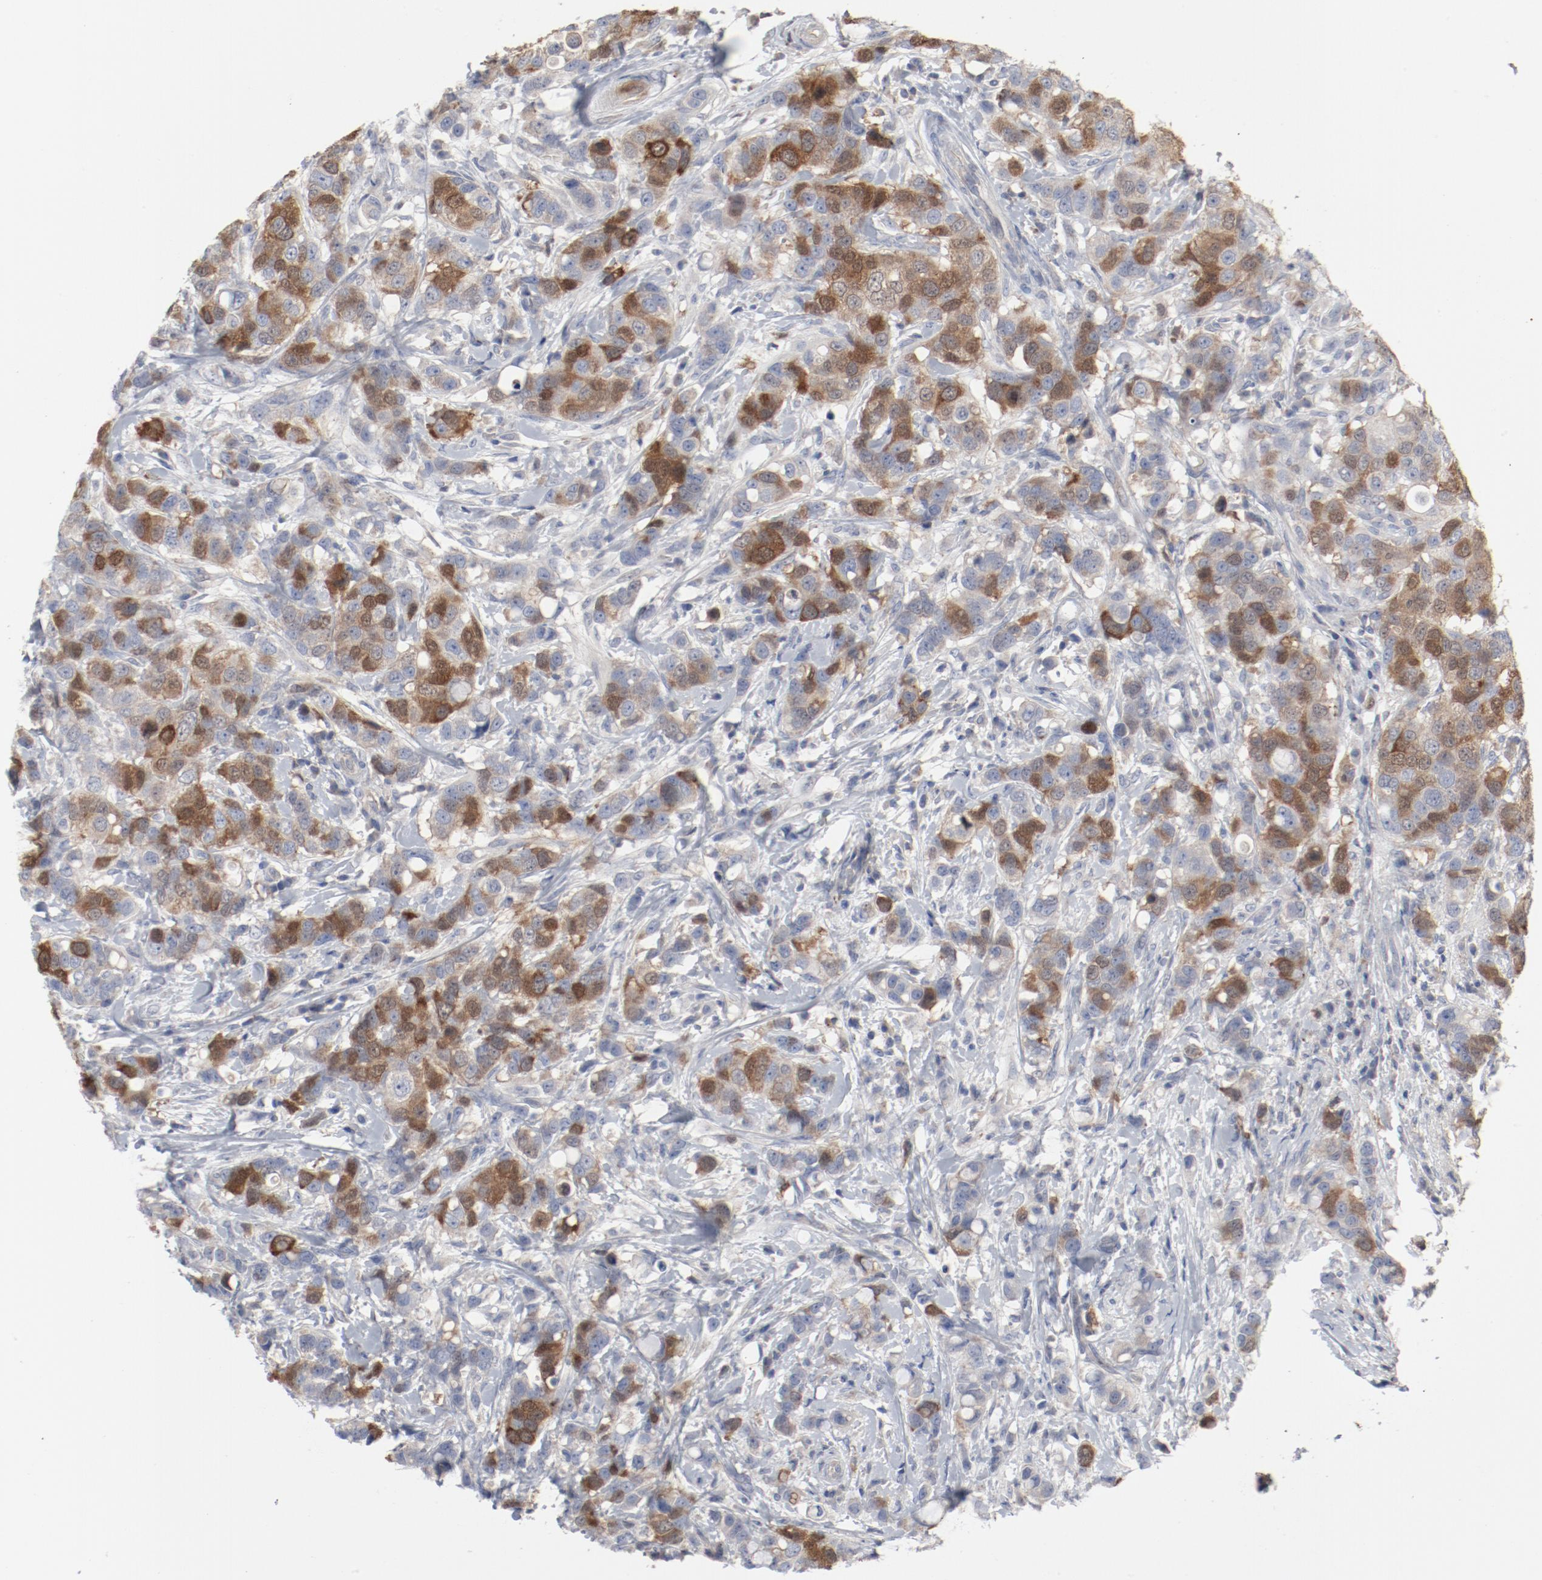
{"staining": {"intensity": "strong", "quantity": "25%-75%", "location": "cytoplasmic/membranous,nuclear"}, "tissue": "breast cancer", "cell_type": "Tumor cells", "image_type": "cancer", "snomed": [{"axis": "morphology", "description": "Duct carcinoma"}, {"axis": "topography", "description": "Breast"}], "caption": "Human invasive ductal carcinoma (breast) stained for a protein (brown) demonstrates strong cytoplasmic/membranous and nuclear positive staining in approximately 25%-75% of tumor cells.", "gene": "CDK1", "patient": {"sex": "female", "age": 27}}